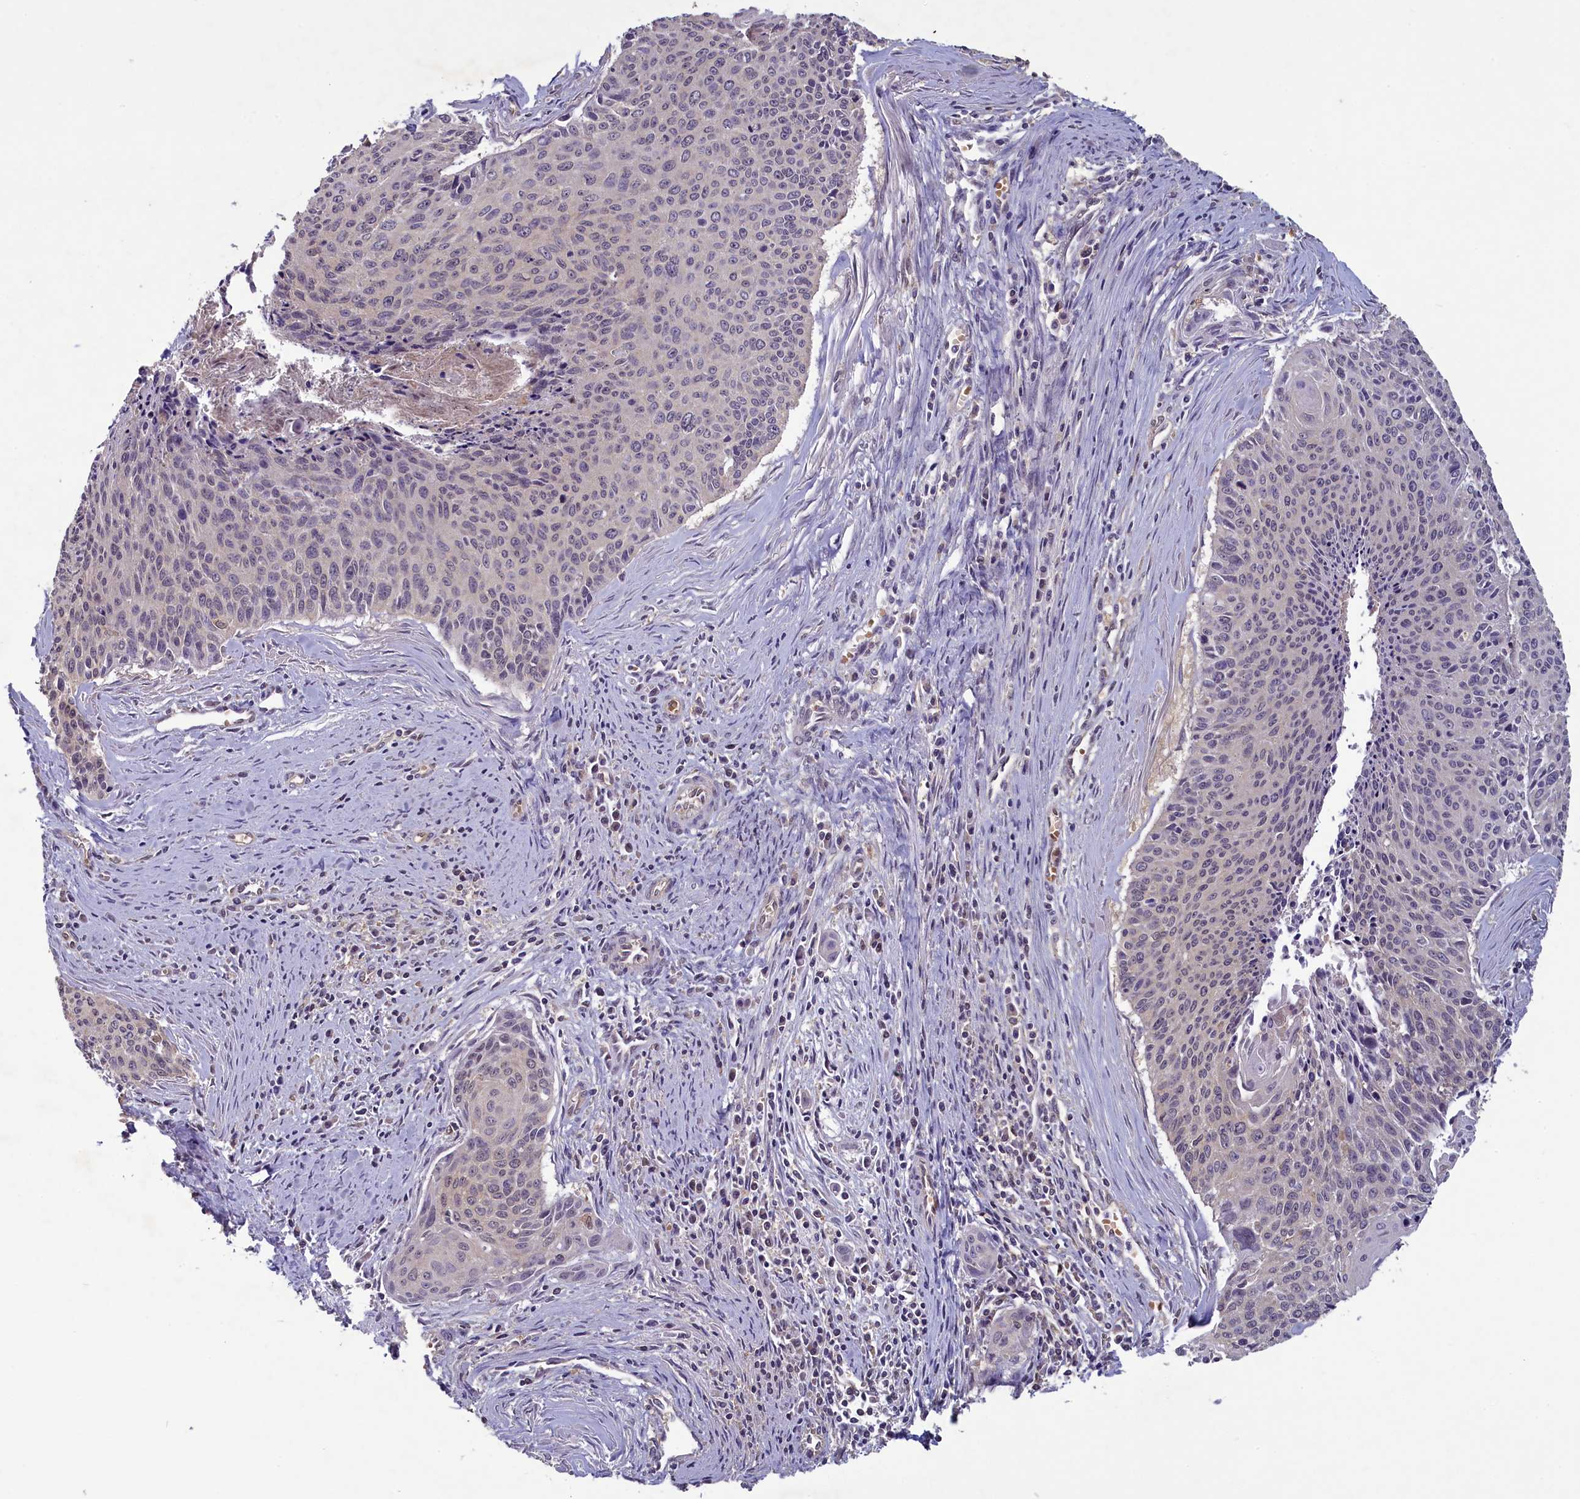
{"staining": {"intensity": "weak", "quantity": "<25%", "location": "nuclear"}, "tissue": "cervical cancer", "cell_type": "Tumor cells", "image_type": "cancer", "snomed": [{"axis": "morphology", "description": "Squamous cell carcinoma, NOS"}, {"axis": "topography", "description": "Cervix"}], "caption": "There is no significant expression in tumor cells of squamous cell carcinoma (cervical).", "gene": "NUBP1", "patient": {"sex": "female", "age": 55}}